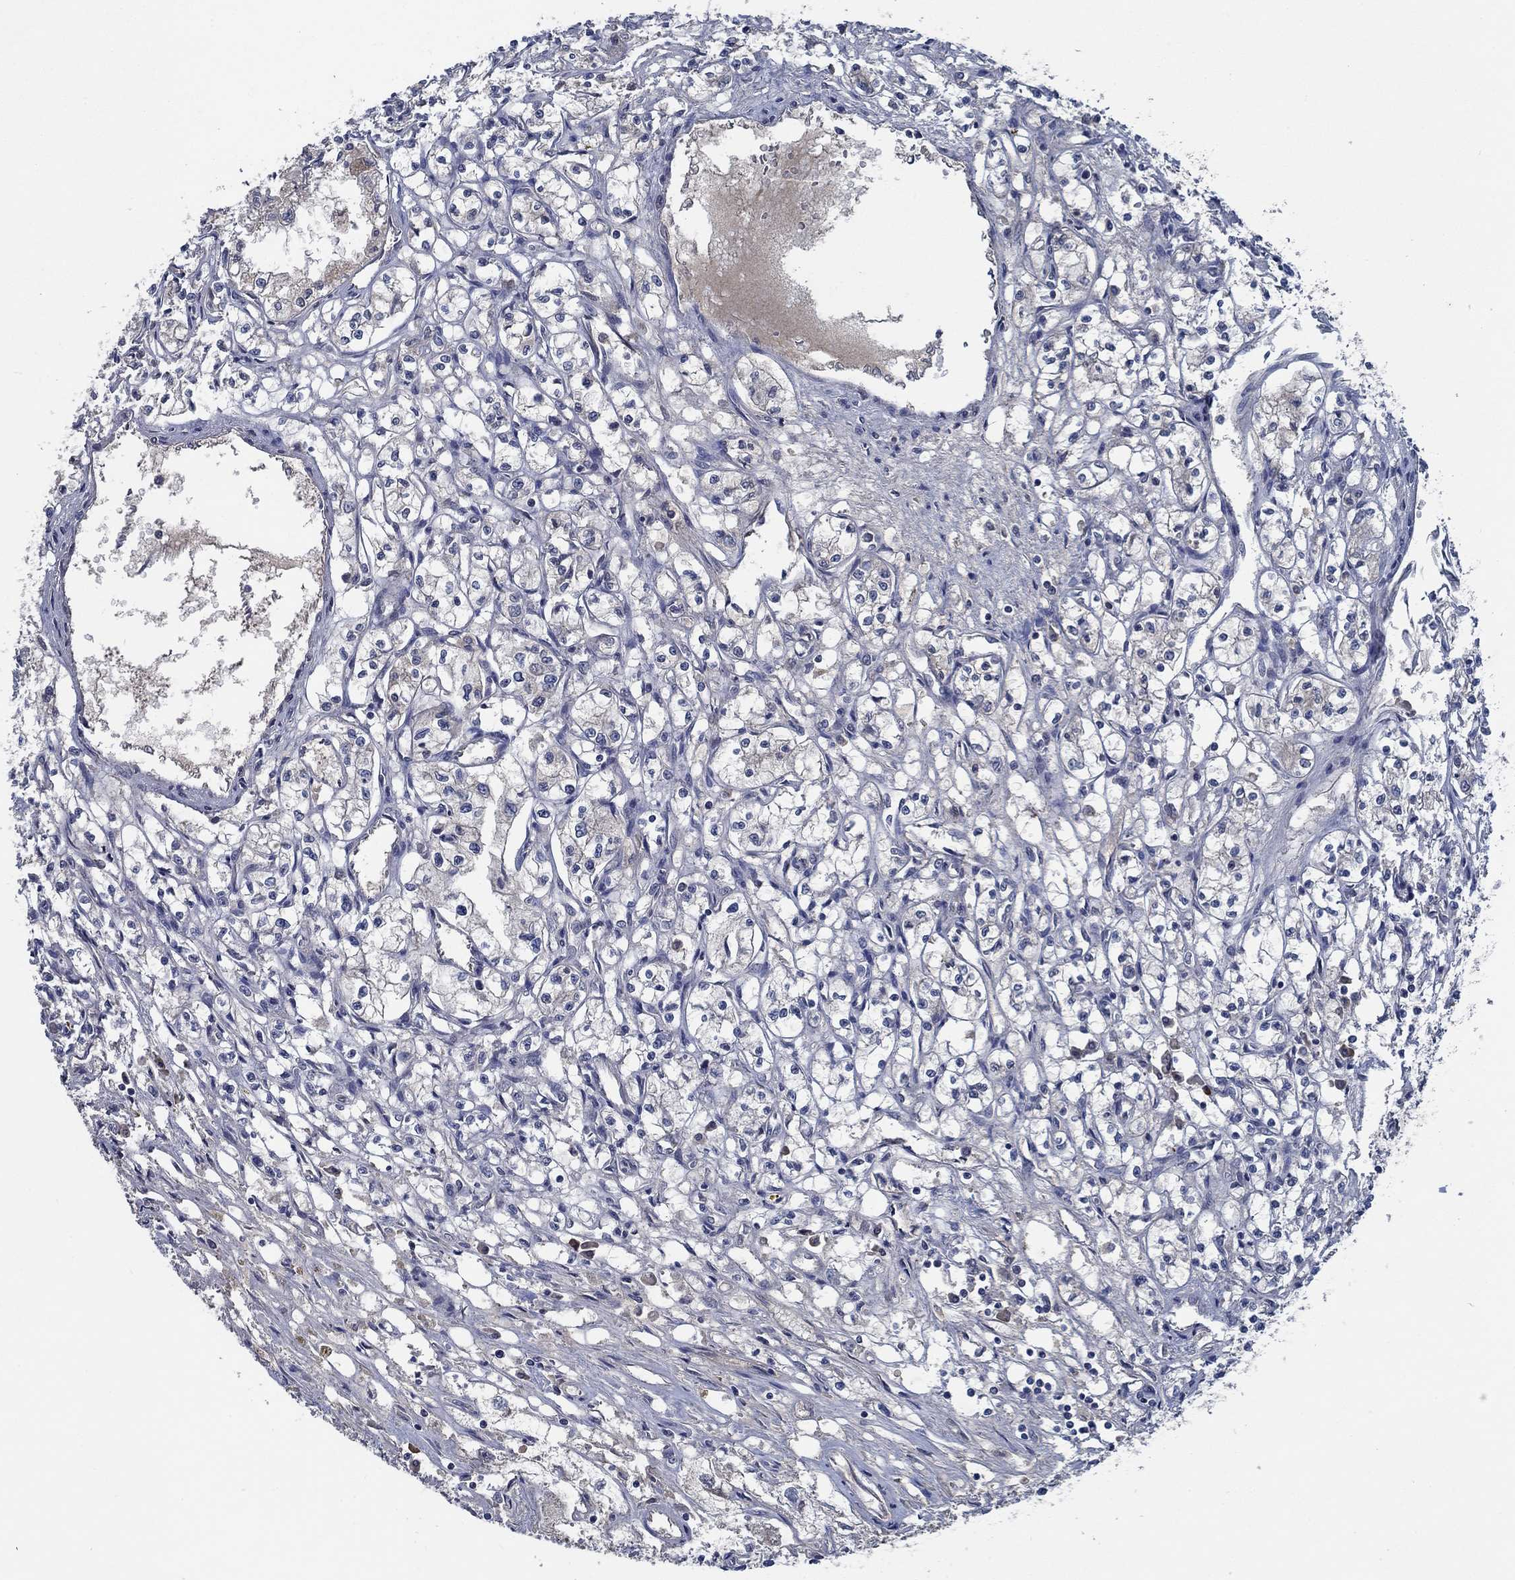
{"staining": {"intensity": "negative", "quantity": "none", "location": "none"}, "tissue": "renal cancer", "cell_type": "Tumor cells", "image_type": "cancer", "snomed": [{"axis": "morphology", "description": "Adenocarcinoma, NOS"}, {"axis": "topography", "description": "Kidney"}], "caption": "There is no significant positivity in tumor cells of adenocarcinoma (renal). (Stains: DAB immunohistochemistry with hematoxylin counter stain, Microscopy: brightfield microscopy at high magnification).", "gene": "OBSCN", "patient": {"sex": "male", "age": 56}}